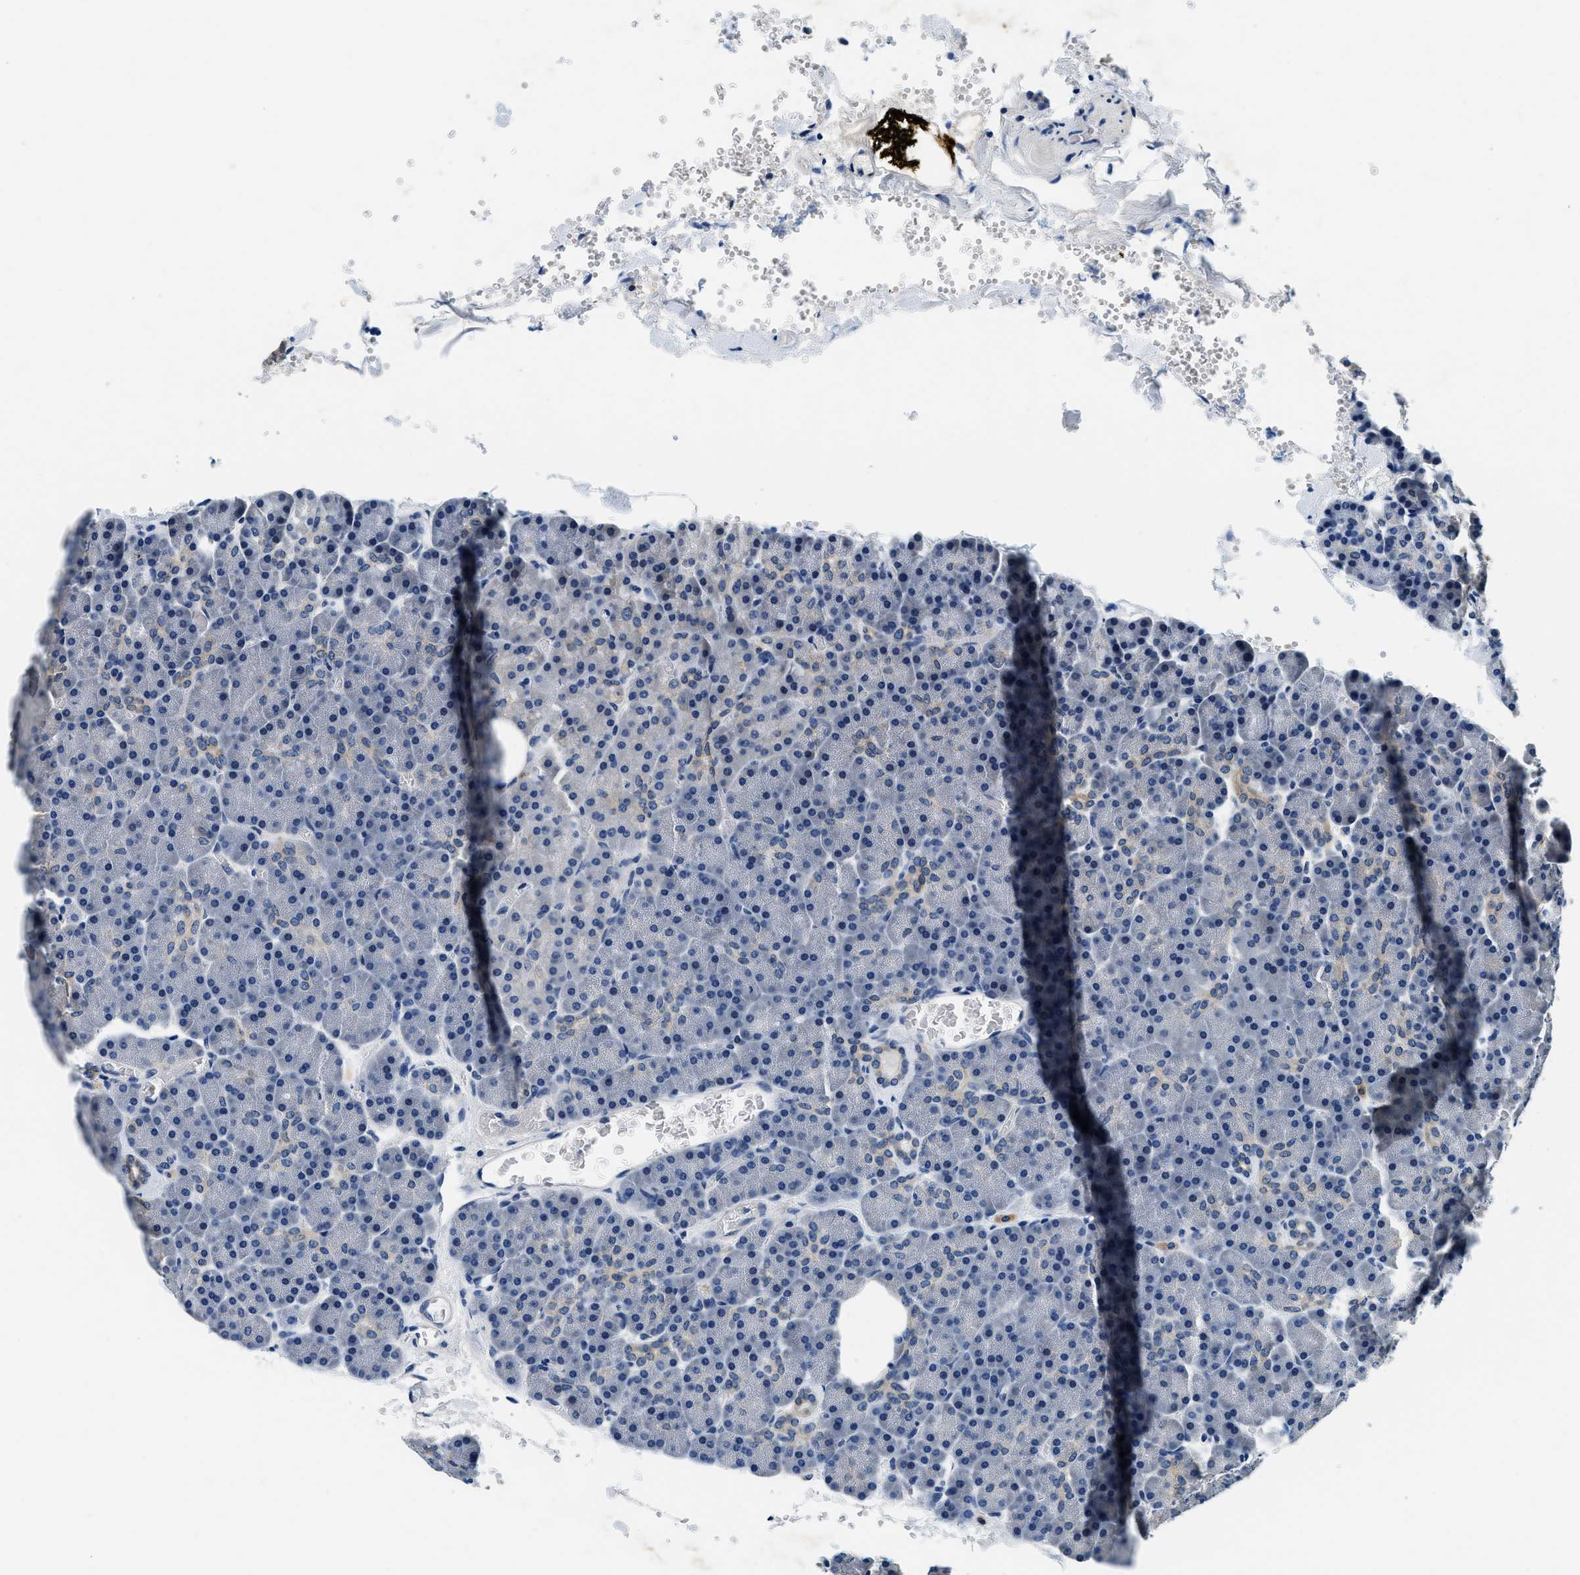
{"staining": {"intensity": "negative", "quantity": "none", "location": "none"}, "tissue": "pancreas", "cell_type": "Exocrine glandular cells", "image_type": "normal", "snomed": [{"axis": "morphology", "description": "Normal tissue, NOS"}, {"axis": "topography", "description": "Pancreas"}], "caption": "A high-resolution micrograph shows immunohistochemistry staining of normal pancreas, which shows no significant staining in exocrine glandular cells.", "gene": "ALDH3A2", "patient": {"sex": "female", "age": 35}}